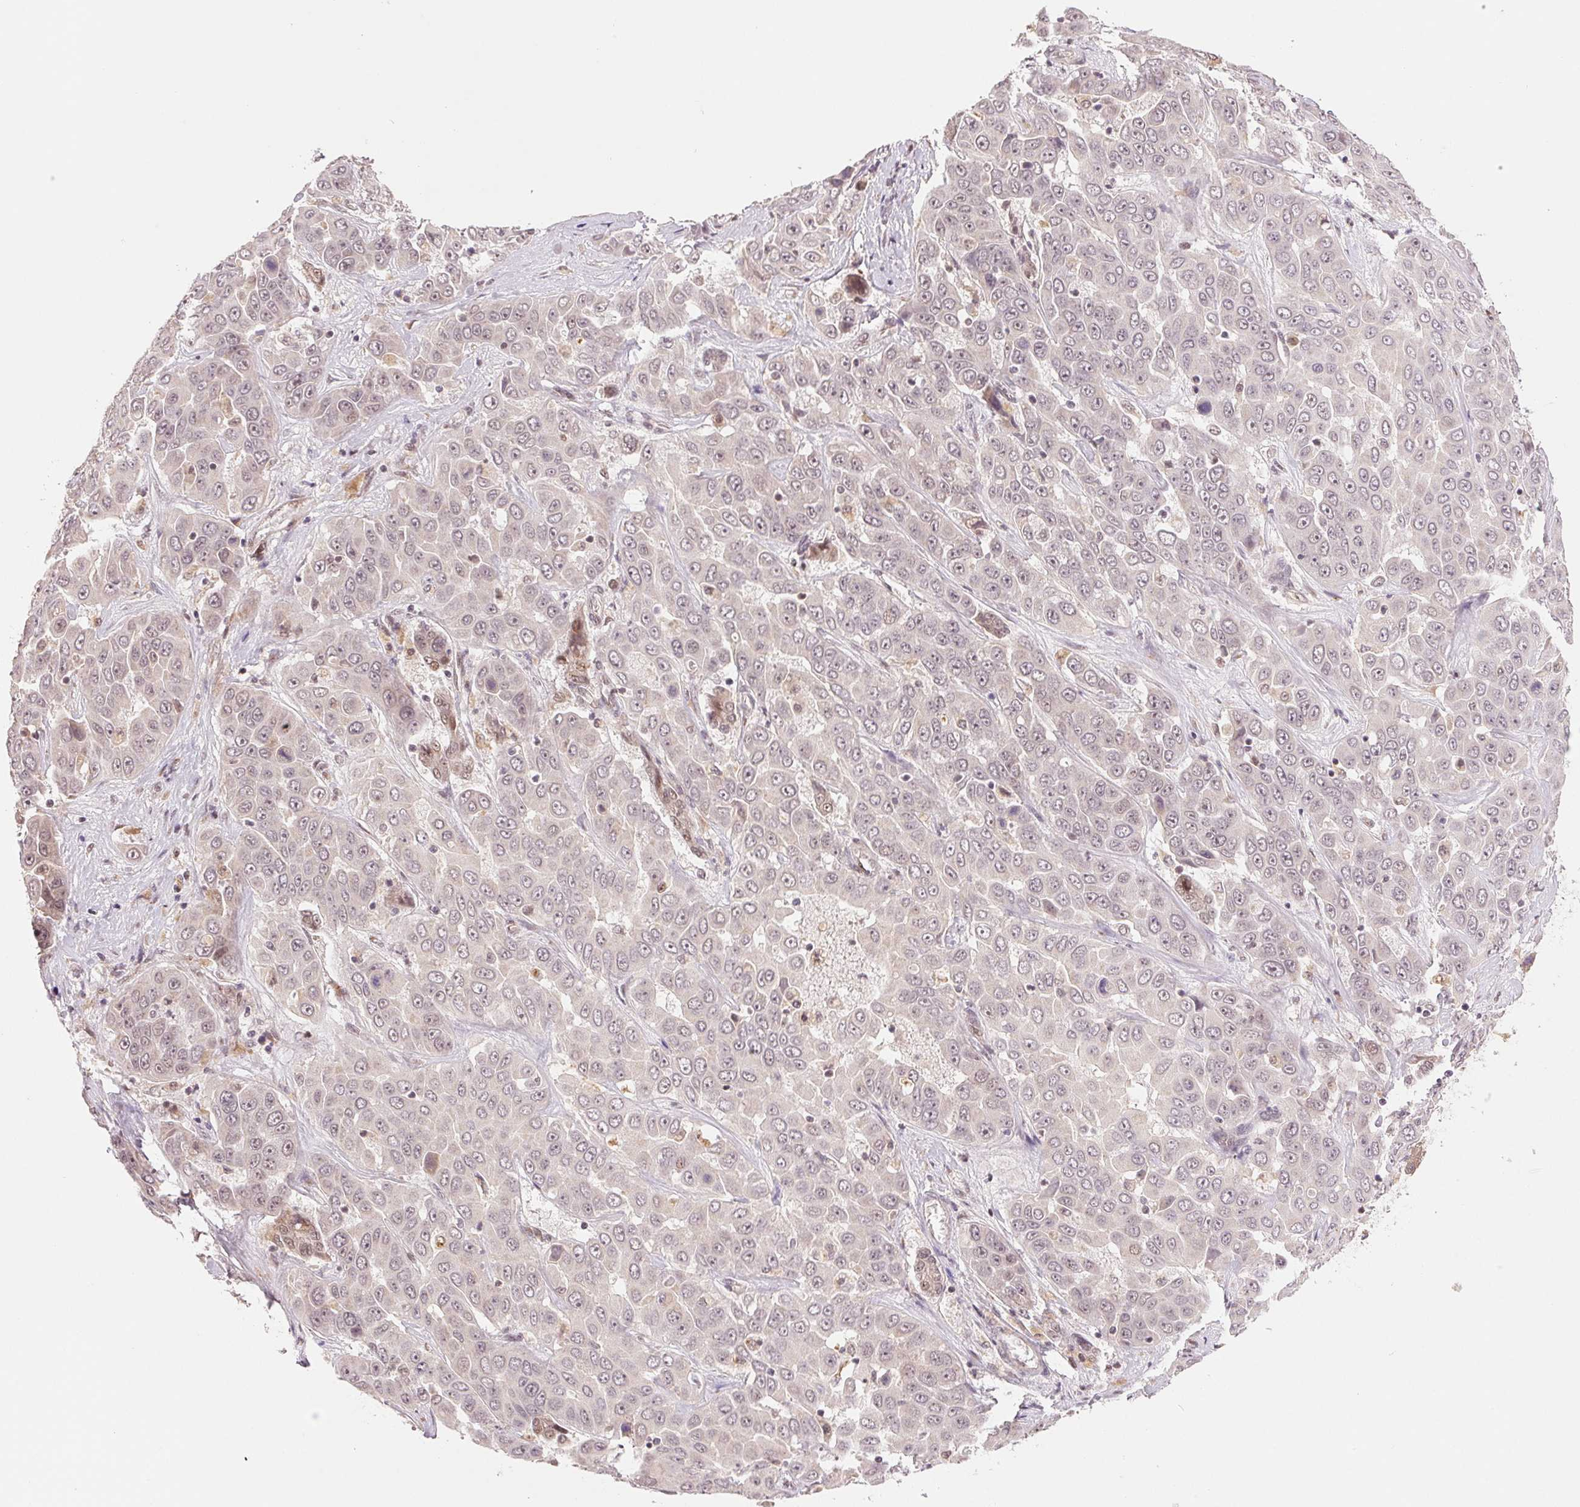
{"staining": {"intensity": "negative", "quantity": "none", "location": "none"}, "tissue": "liver cancer", "cell_type": "Tumor cells", "image_type": "cancer", "snomed": [{"axis": "morphology", "description": "Cholangiocarcinoma"}, {"axis": "topography", "description": "Liver"}], "caption": "Immunohistochemical staining of human cholangiocarcinoma (liver) shows no significant staining in tumor cells. (Brightfield microscopy of DAB (3,3'-diaminobenzidine) immunohistochemistry (IHC) at high magnification).", "gene": "GRHL3", "patient": {"sex": "female", "age": 52}}